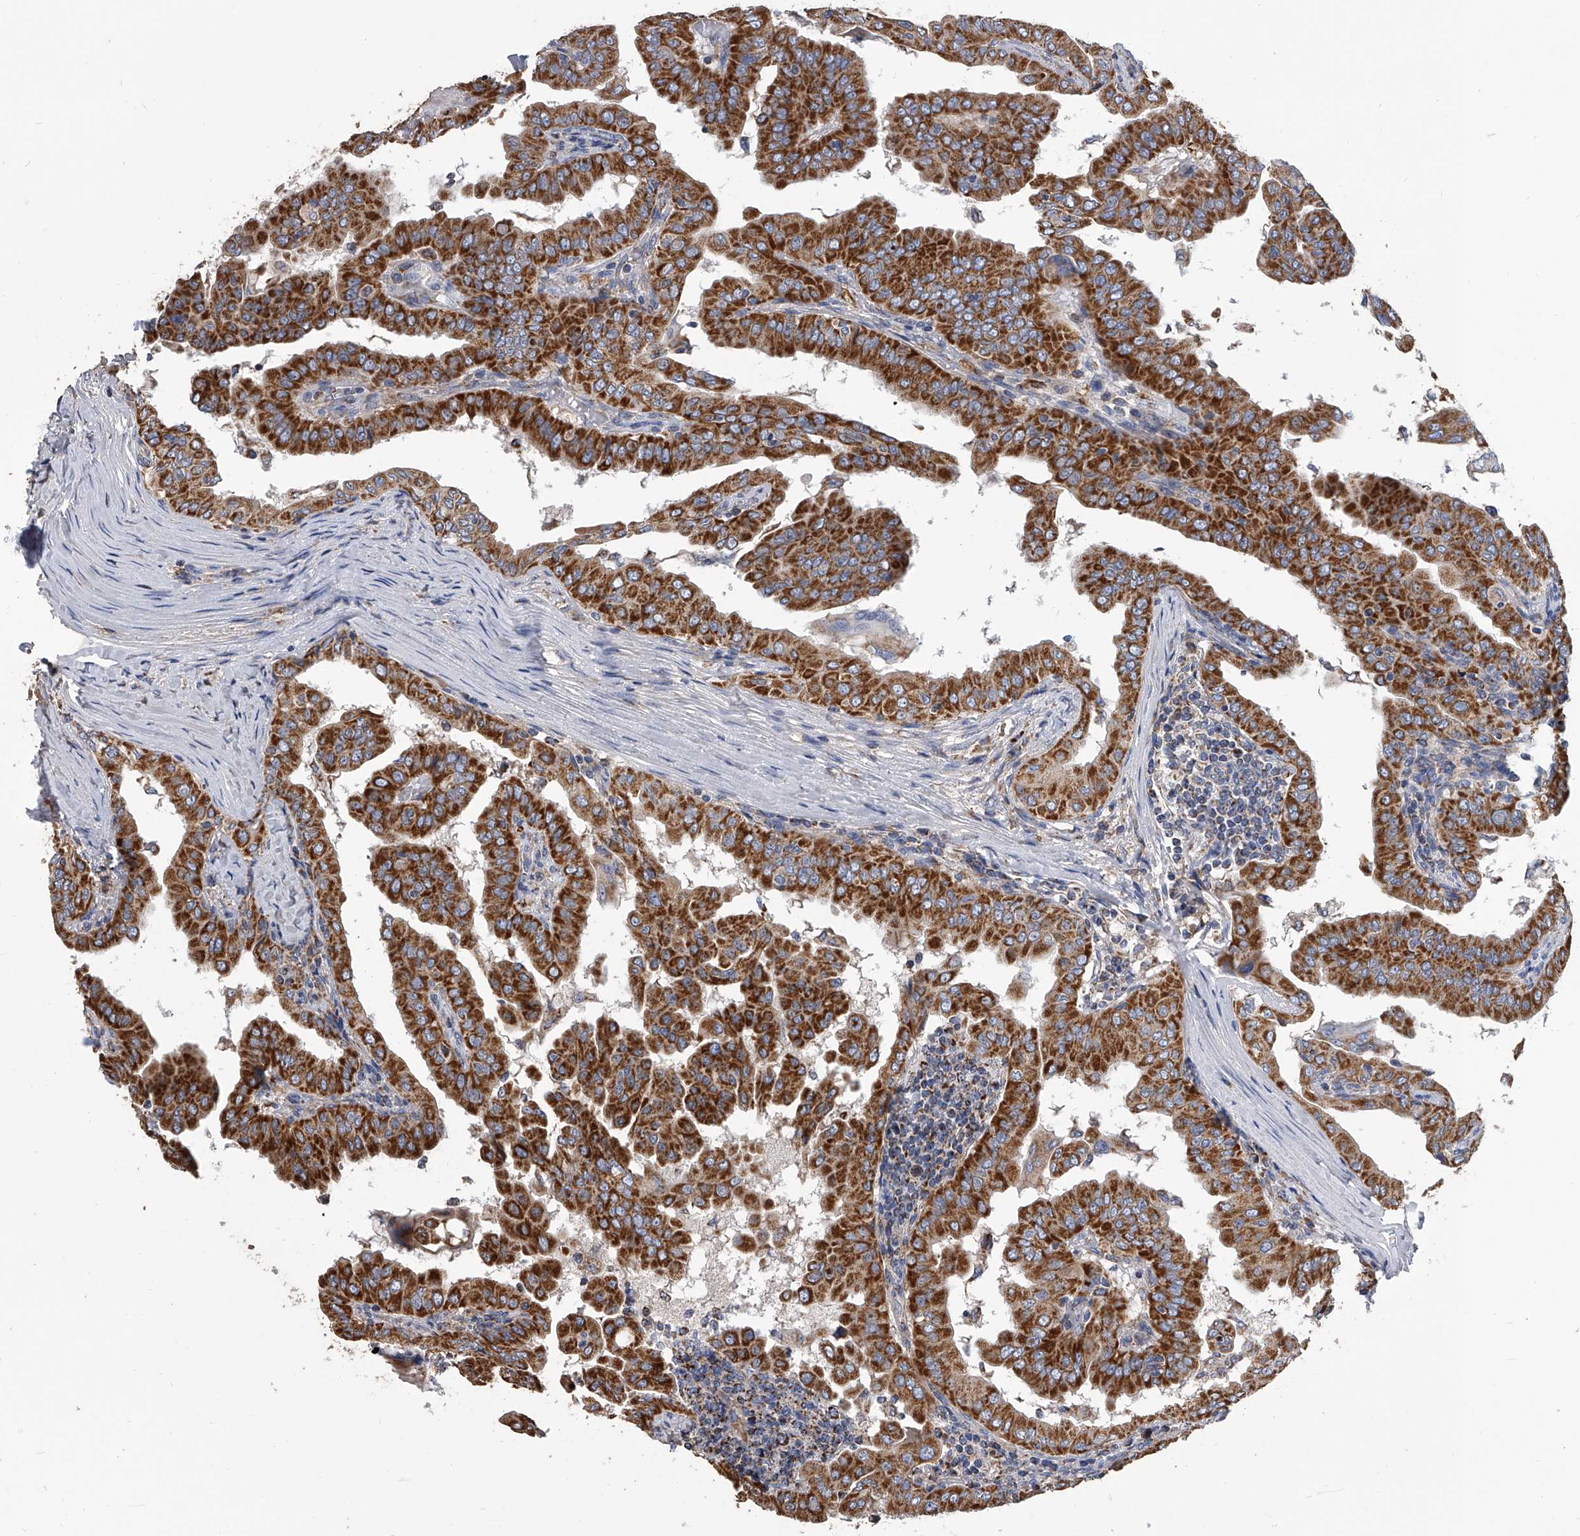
{"staining": {"intensity": "strong", "quantity": ">75%", "location": "cytoplasmic/membranous"}, "tissue": "thyroid cancer", "cell_type": "Tumor cells", "image_type": "cancer", "snomed": [{"axis": "morphology", "description": "Papillary adenocarcinoma, NOS"}, {"axis": "topography", "description": "Thyroid gland"}], "caption": "Immunohistochemistry (IHC) of human thyroid cancer shows high levels of strong cytoplasmic/membranous staining in about >75% of tumor cells.", "gene": "MRPL28", "patient": {"sex": "male", "age": 33}}